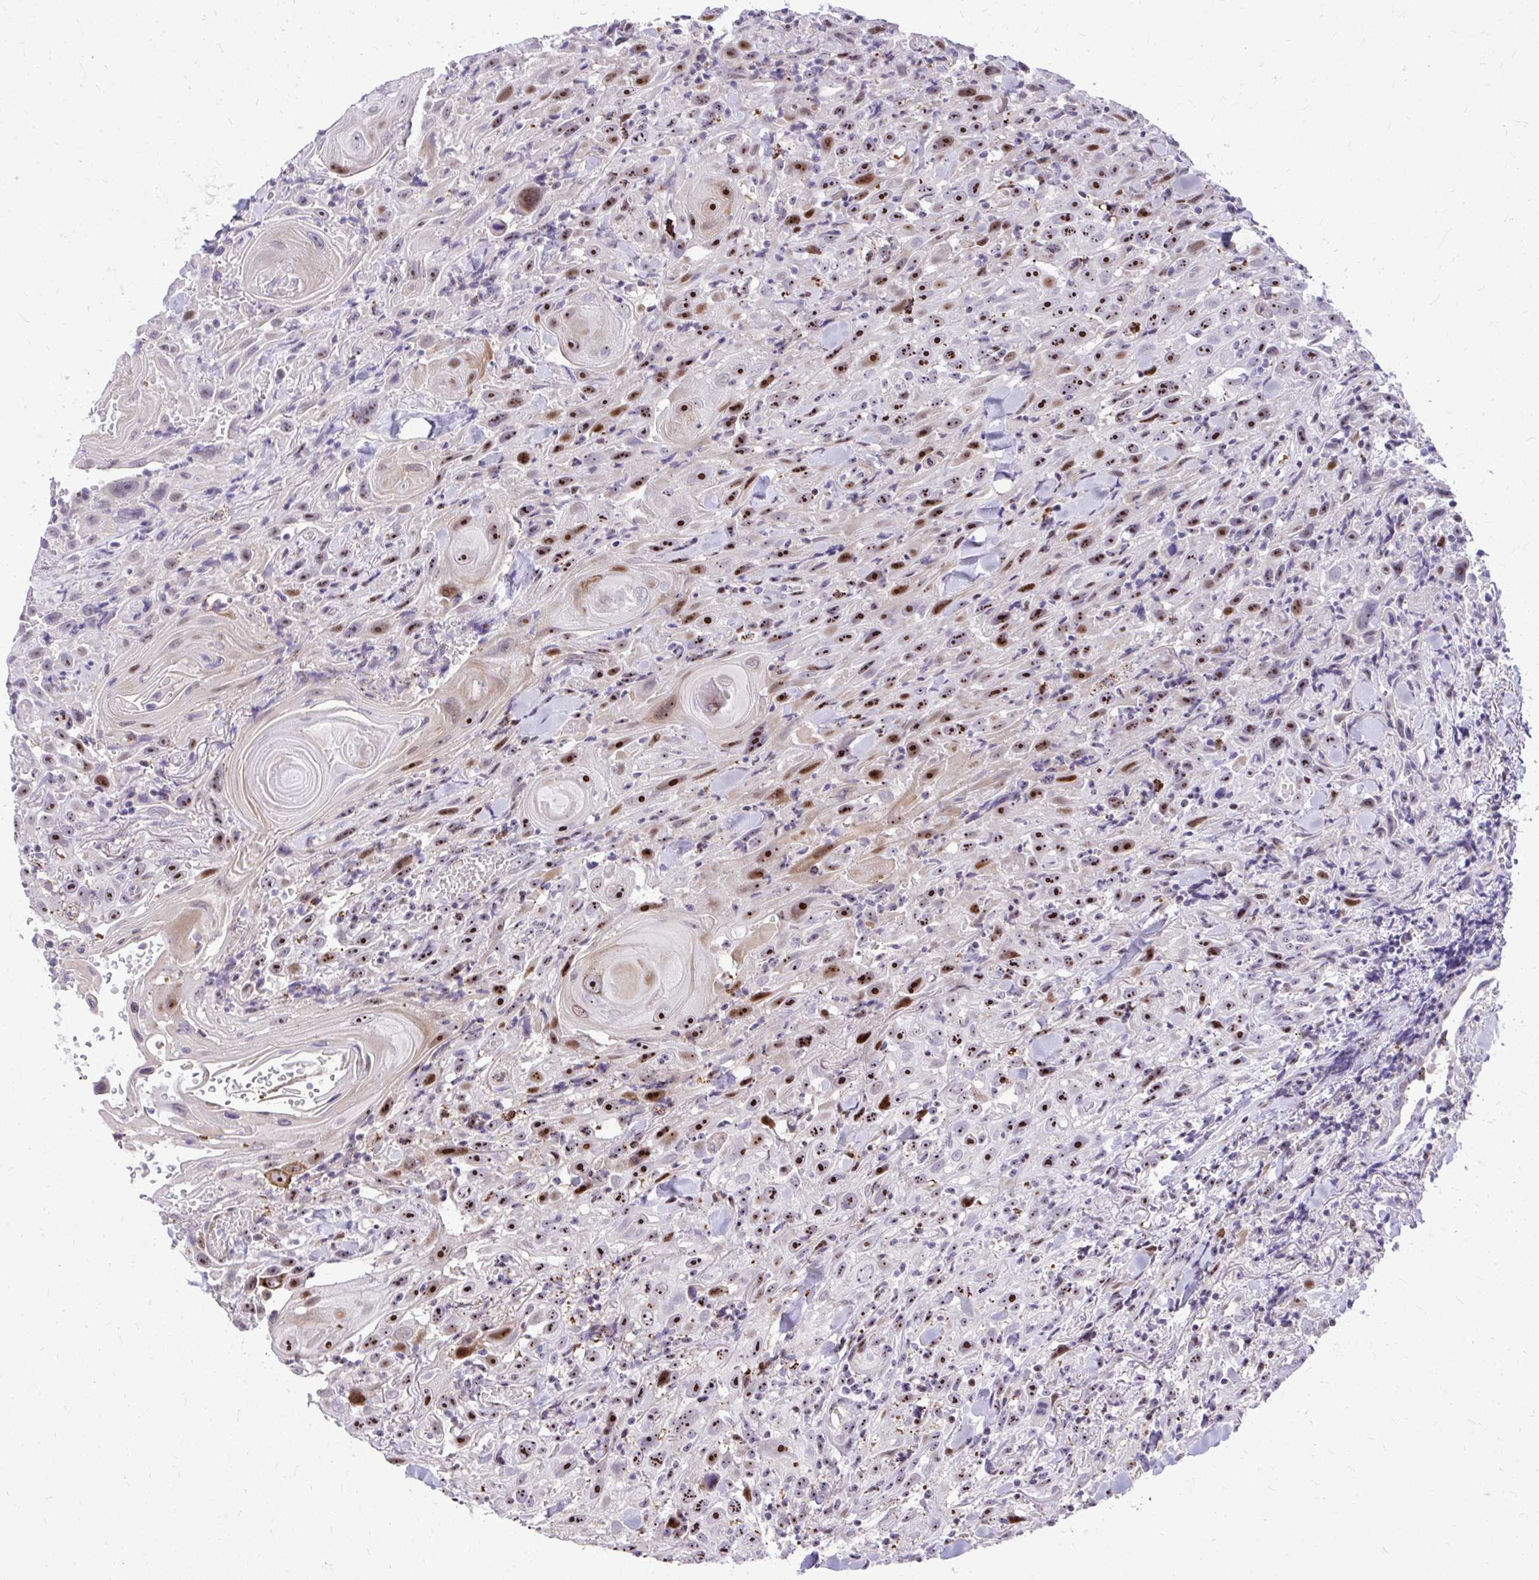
{"staining": {"intensity": "strong", "quantity": "25%-75%", "location": "nuclear"}, "tissue": "head and neck cancer", "cell_type": "Tumor cells", "image_type": "cancer", "snomed": [{"axis": "morphology", "description": "Squamous cell carcinoma, NOS"}, {"axis": "topography", "description": "Head-Neck"}], "caption": "Immunohistochemical staining of human squamous cell carcinoma (head and neck) displays strong nuclear protein positivity in about 25%-75% of tumor cells.", "gene": "DLX4", "patient": {"sex": "female", "age": 95}}